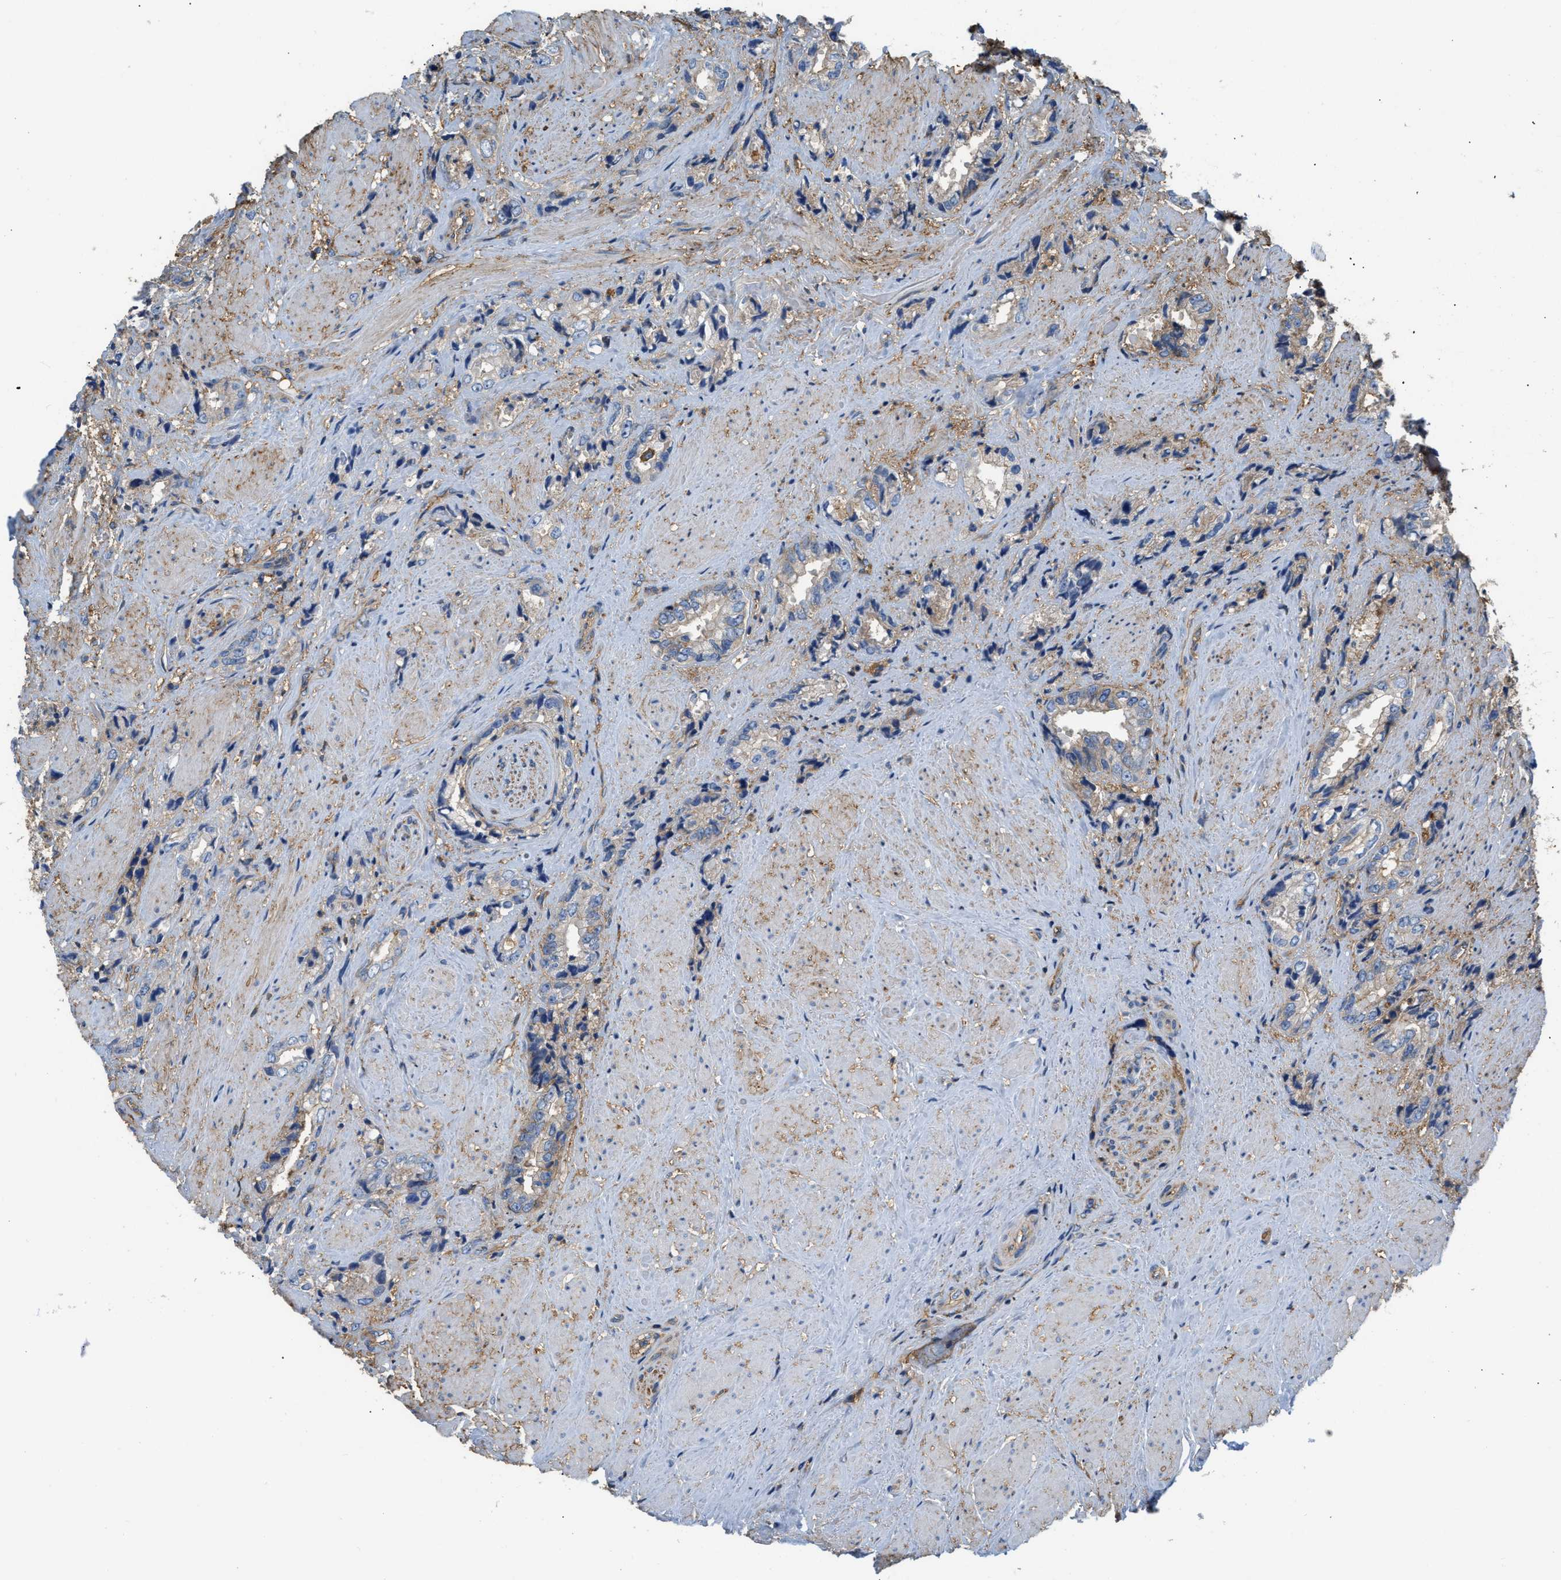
{"staining": {"intensity": "moderate", "quantity": "<25%", "location": "cytoplasmic/membranous"}, "tissue": "prostate cancer", "cell_type": "Tumor cells", "image_type": "cancer", "snomed": [{"axis": "morphology", "description": "Adenocarcinoma, High grade"}, {"axis": "topography", "description": "Prostate"}], "caption": "Immunohistochemical staining of human prostate cancer (high-grade adenocarcinoma) exhibits low levels of moderate cytoplasmic/membranous positivity in approximately <25% of tumor cells.", "gene": "GNB4", "patient": {"sex": "male", "age": 61}}